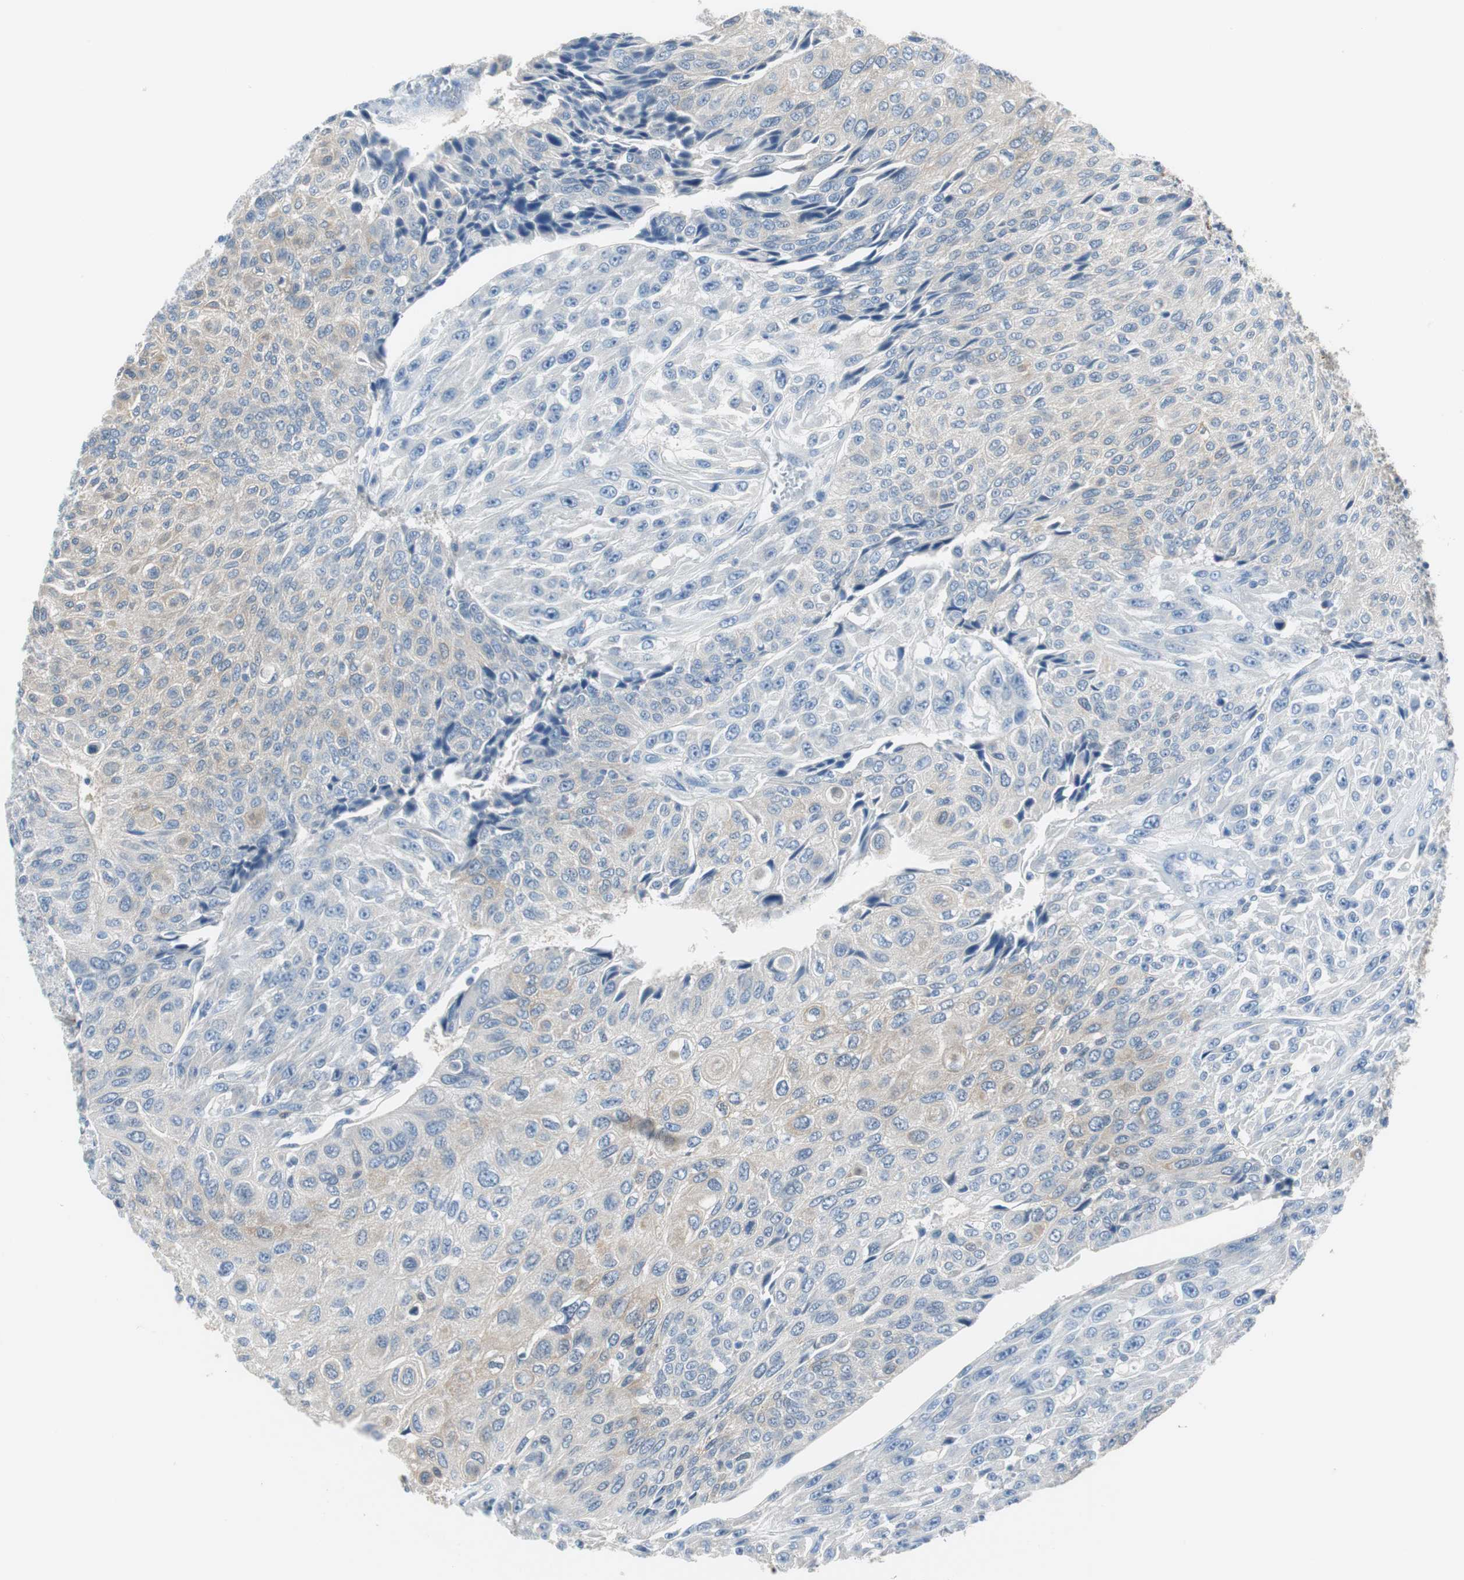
{"staining": {"intensity": "weak", "quantity": "25%-75%", "location": "cytoplasmic/membranous"}, "tissue": "urothelial cancer", "cell_type": "Tumor cells", "image_type": "cancer", "snomed": [{"axis": "morphology", "description": "Urothelial carcinoma, High grade"}, {"axis": "topography", "description": "Urinary bladder"}], "caption": "IHC of human urothelial carcinoma (high-grade) displays low levels of weak cytoplasmic/membranous positivity in about 25%-75% of tumor cells.", "gene": "FBP1", "patient": {"sex": "male", "age": 66}}